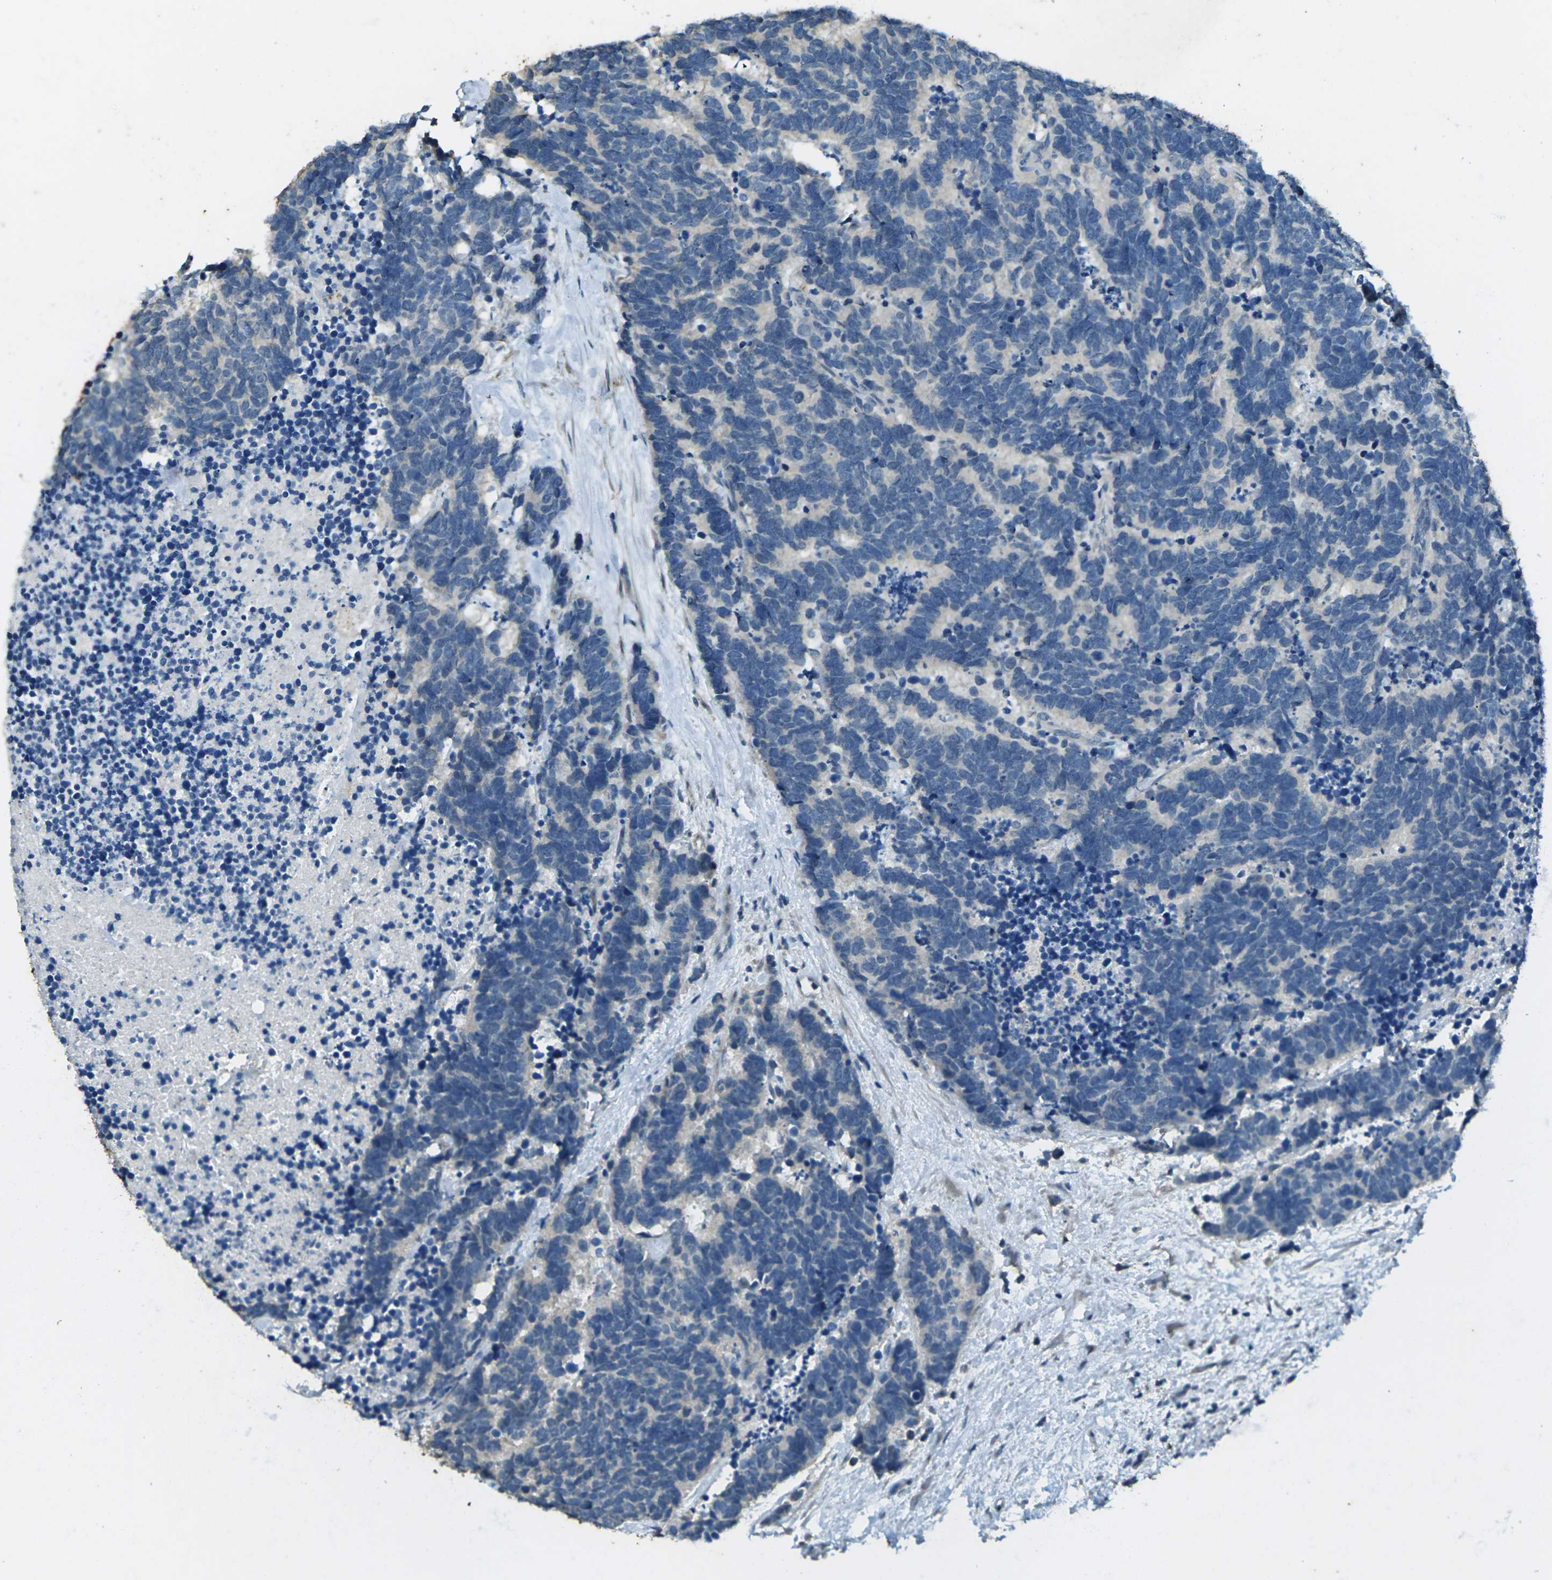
{"staining": {"intensity": "negative", "quantity": "none", "location": "none"}, "tissue": "carcinoid", "cell_type": "Tumor cells", "image_type": "cancer", "snomed": [{"axis": "morphology", "description": "Carcinoma, NOS"}, {"axis": "morphology", "description": "Carcinoid, malignant, NOS"}, {"axis": "topography", "description": "Urinary bladder"}], "caption": "Carcinoid was stained to show a protein in brown. There is no significant positivity in tumor cells.", "gene": "SIGLEC14", "patient": {"sex": "male", "age": 57}}